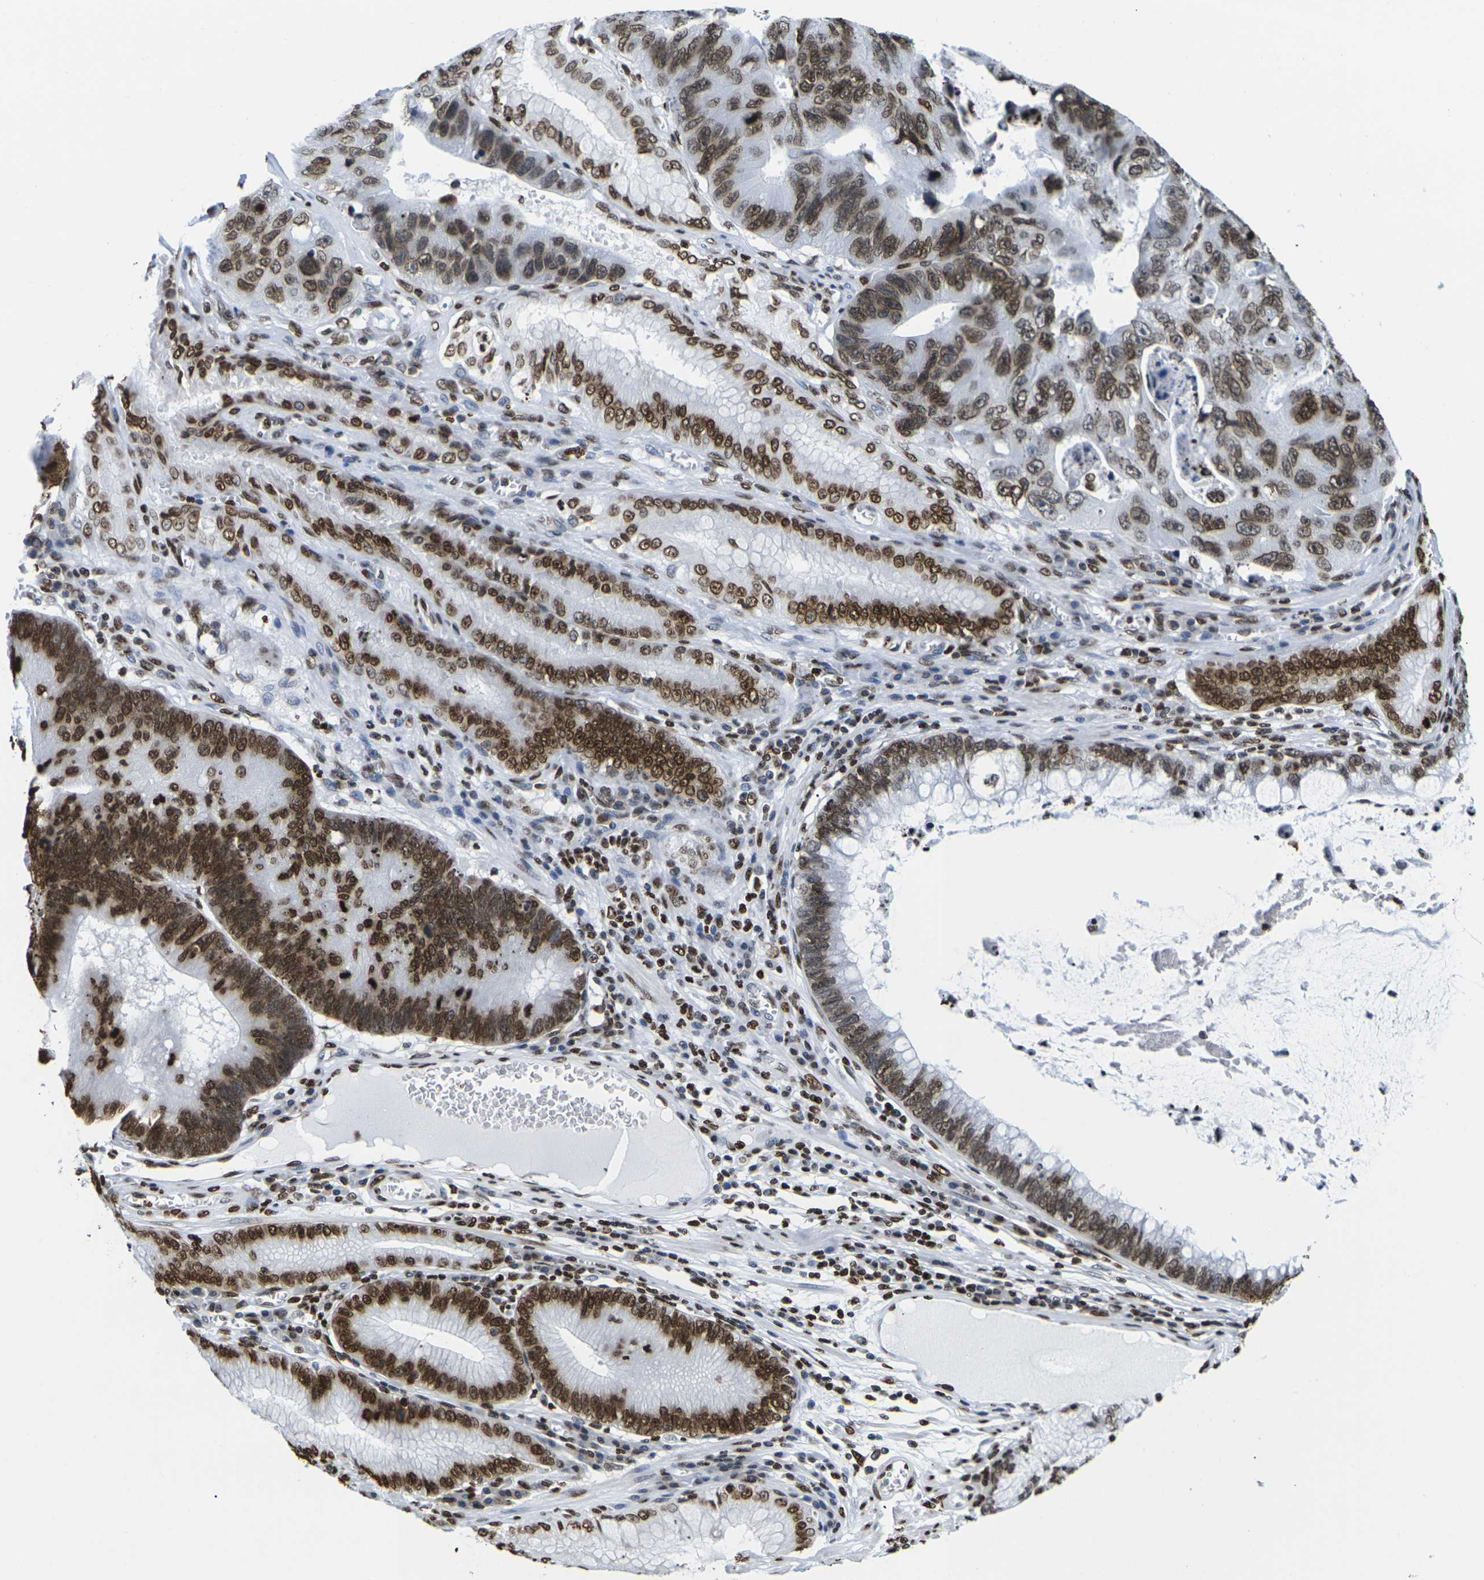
{"staining": {"intensity": "strong", "quantity": ">75%", "location": "cytoplasmic/membranous,nuclear"}, "tissue": "stomach cancer", "cell_type": "Tumor cells", "image_type": "cancer", "snomed": [{"axis": "morphology", "description": "Adenocarcinoma, NOS"}, {"axis": "topography", "description": "Stomach"}], "caption": "Immunohistochemistry (IHC) staining of stomach cancer, which demonstrates high levels of strong cytoplasmic/membranous and nuclear positivity in about >75% of tumor cells indicating strong cytoplasmic/membranous and nuclear protein positivity. The staining was performed using DAB (3,3'-diaminobenzidine) (brown) for protein detection and nuclei were counterstained in hematoxylin (blue).", "gene": "H2AC21", "patient": {"sex": "male", "age": 59}}